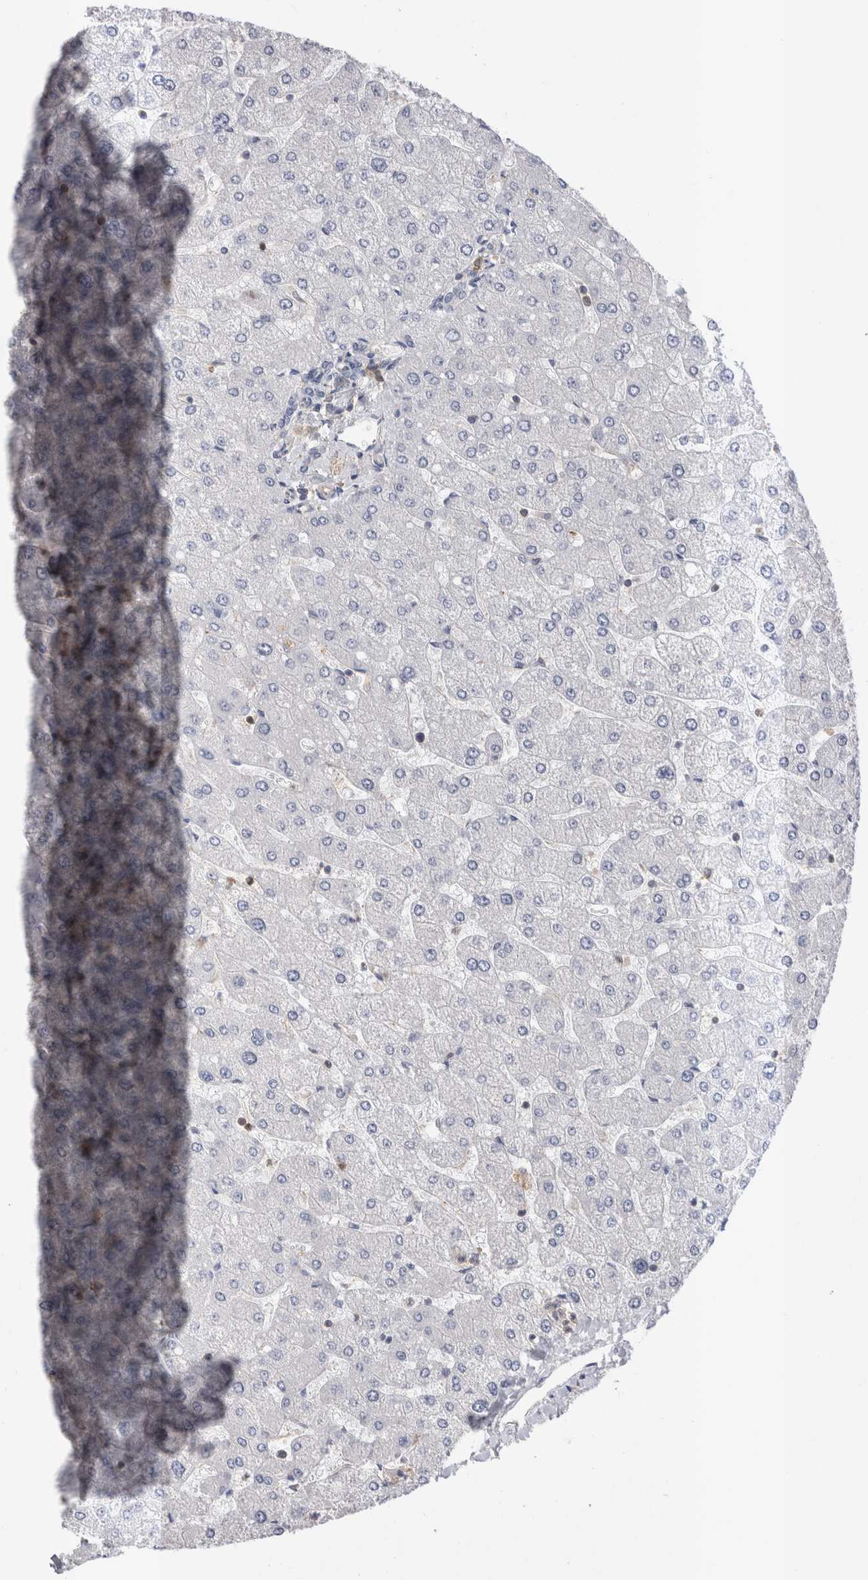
{"staining": {"intensity": "moderate", "quantity": "25%-75%", "location": "cytoplasmic/membranous"}, "tissue": "liver", "cell_type": "Cholangiocytes", "image_type": "normal", "snomed": [{"axis": "morphology", "description": "Normal tissue, NOS"}, {"axis": "topography", "description": "Liver"}], "caption": "Liver stained with immunohistochemistry (IHC) exhibits moderate cytoplasmic/membranous expression in about 25%-75% of cholangiocytes.", "gene": "RAB11FIP1", "patient": {"sex": "male", "age": 55}}